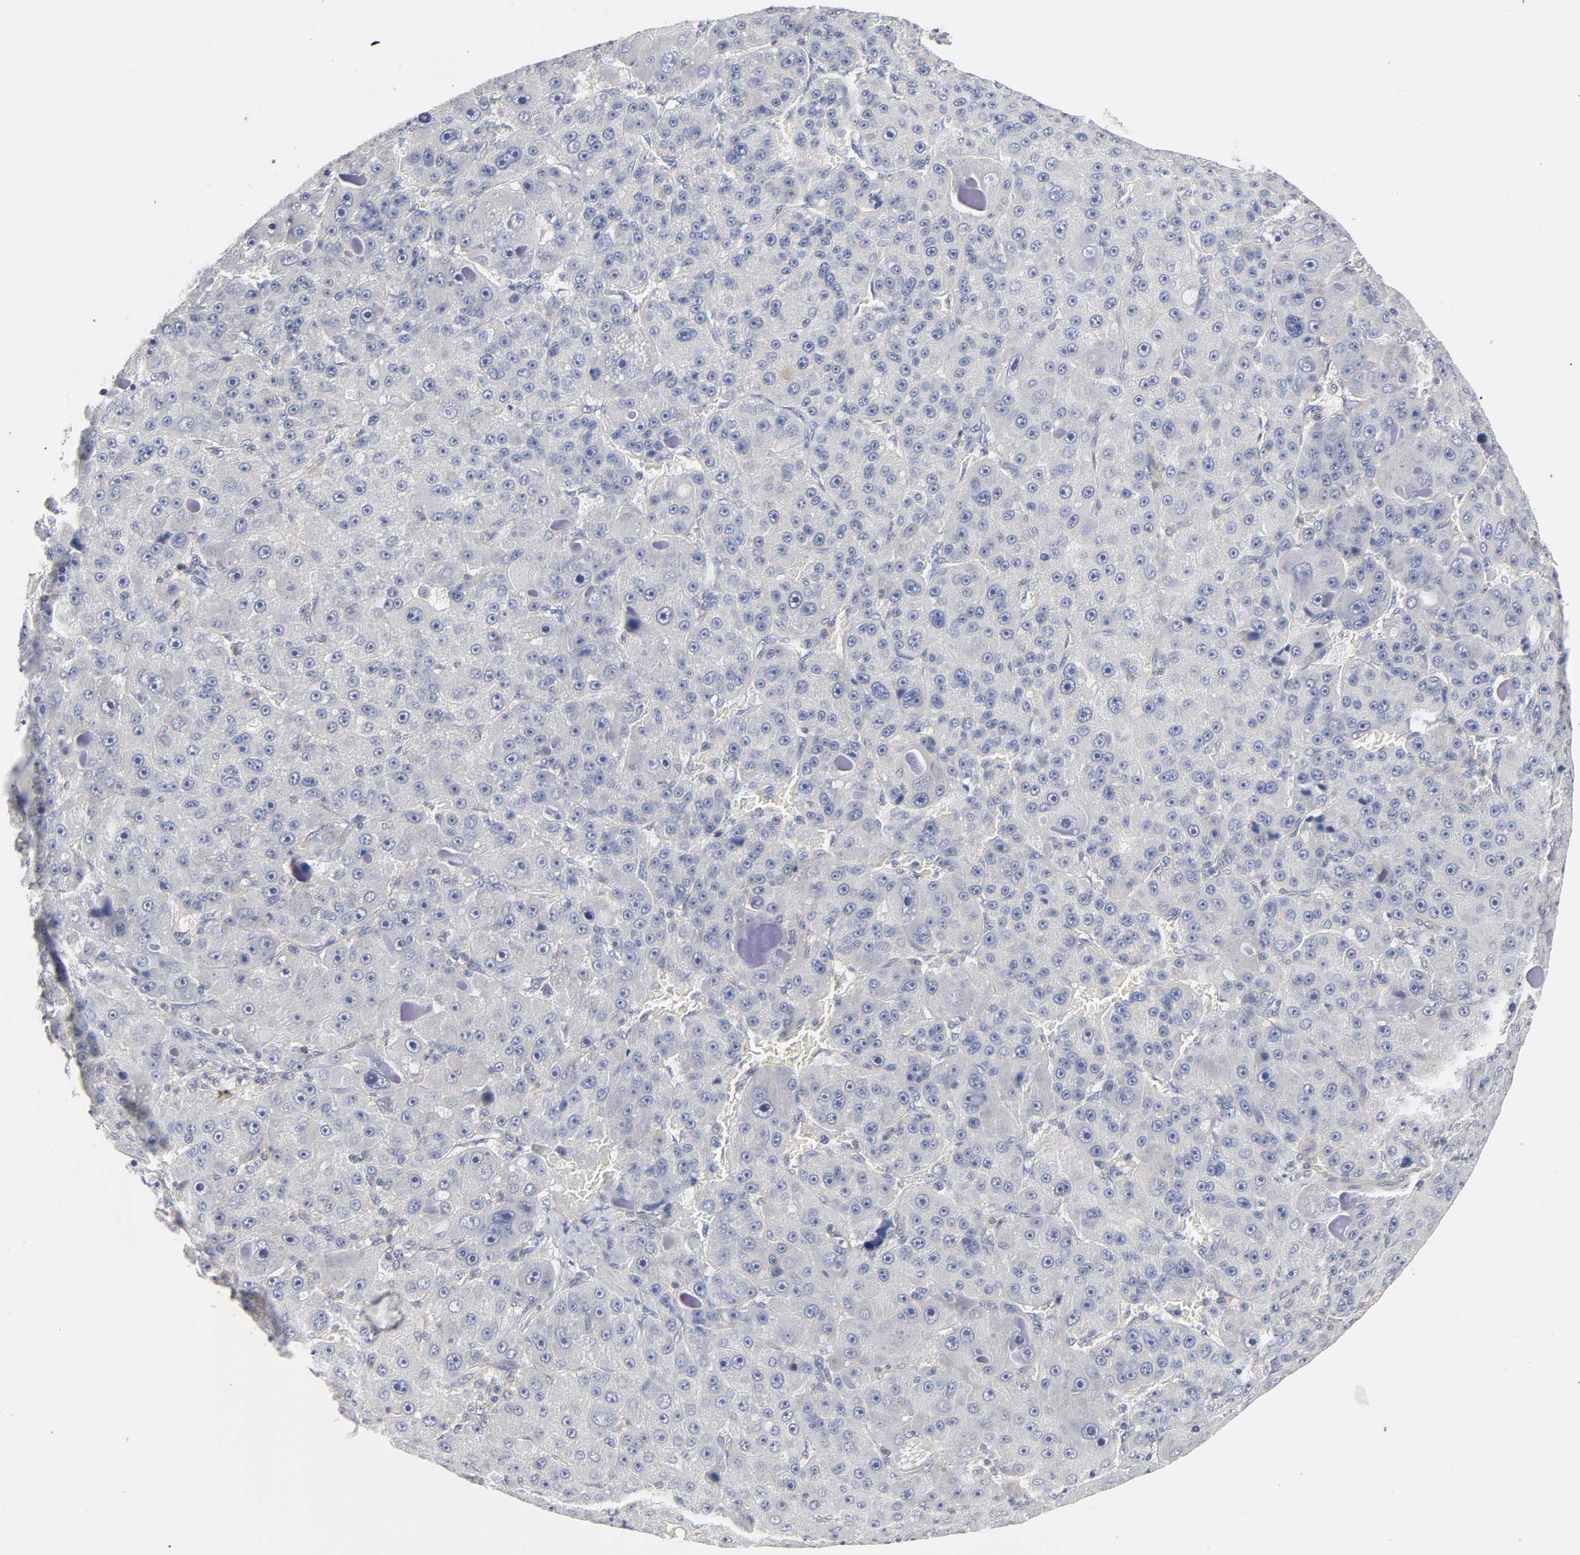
{"staining": {"intensity": "negative", "quantity": "none", "location": "none"}, "tissue": "liver cancer", "cell_type": "Tumor cells", "image_type": "cancer", "snomed": [{"axis": "morphology", "description": "Carcinoma, Hepatocellular, NOS"}, {"axis": "topography", "description": "Liver"}], "caption": "Immunohistochemistry image of liver cancer stained for a protein (brown), which reveals no staining in tumor cells. (DAB (3,3'-diaminobenzidine) immunohistochemistry visualized using brightfield microscopy, high magnification).", "gene": "ROCK1", "patient": {"sex": "male", "age": 76}}